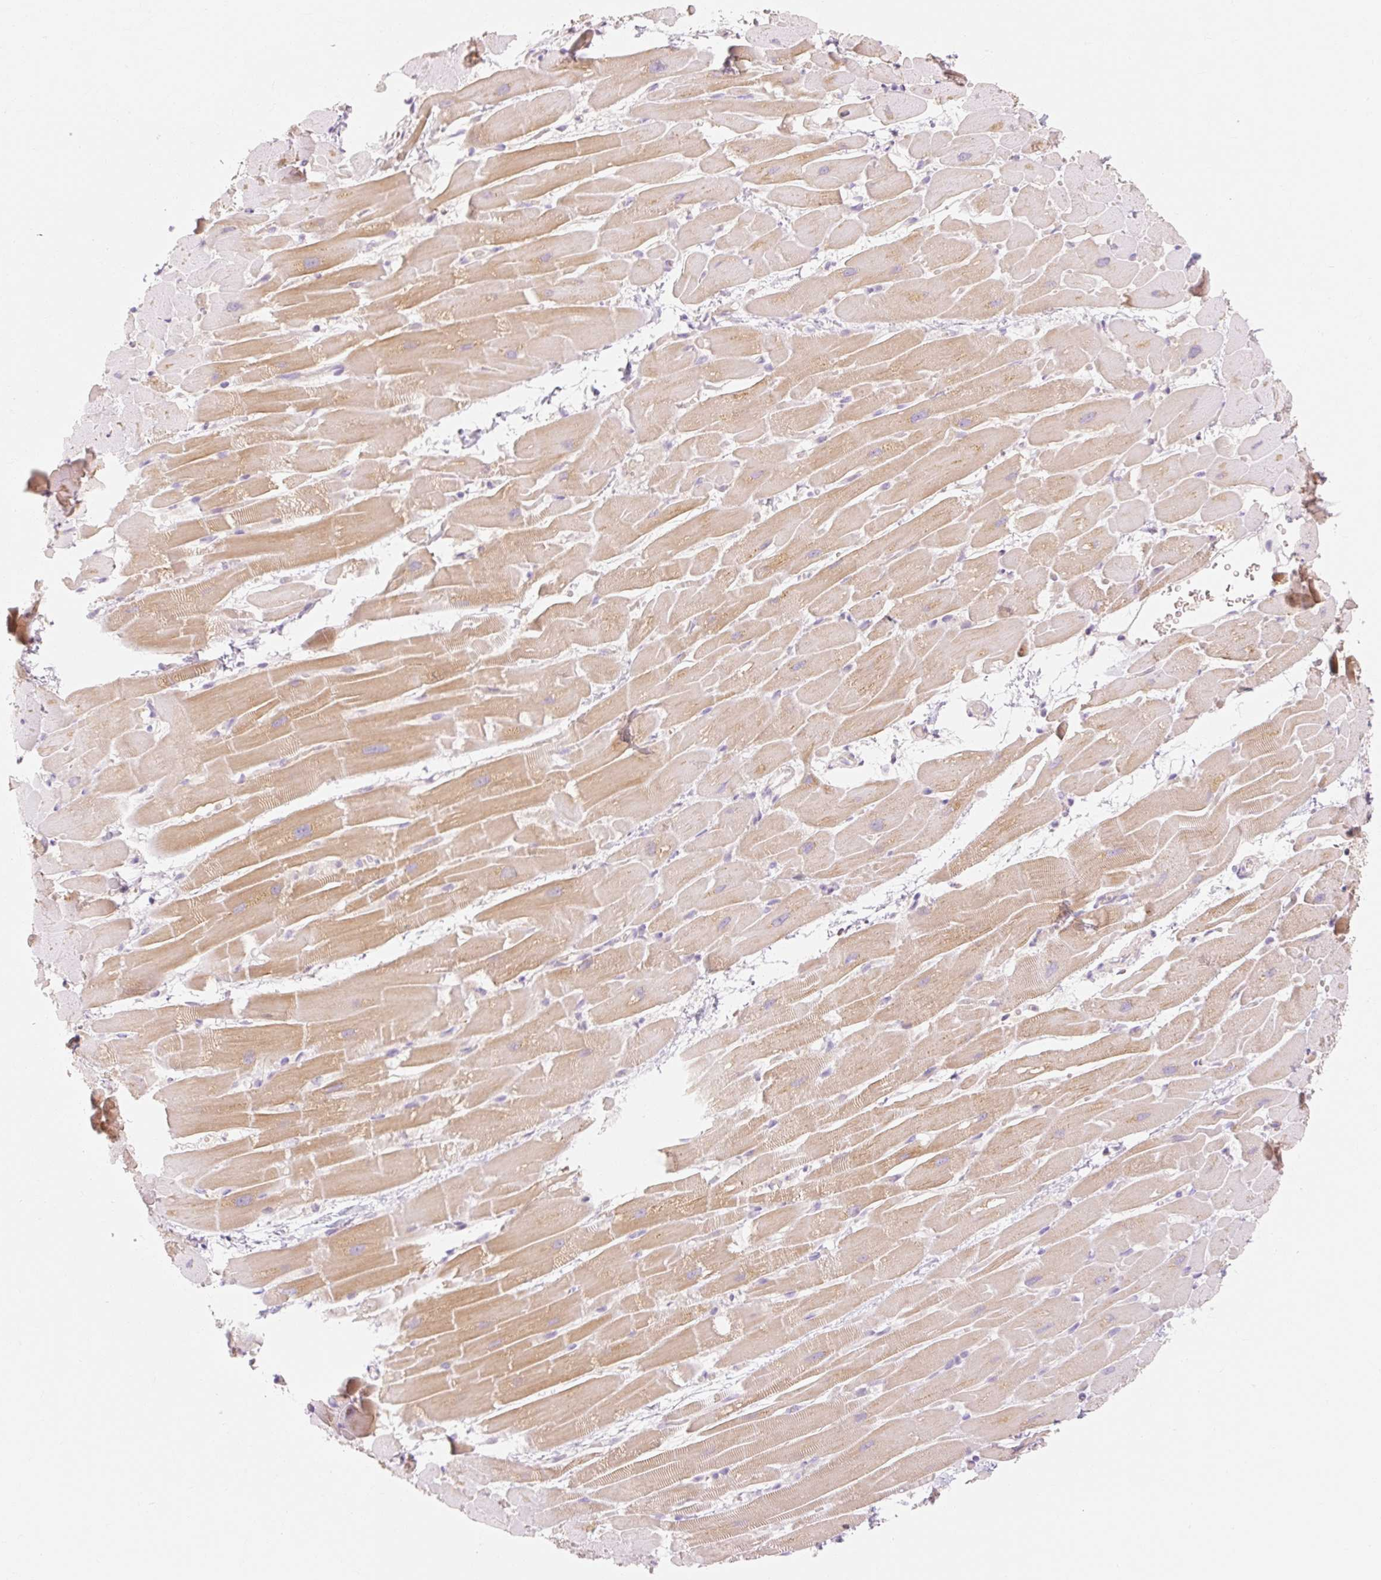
{"staining": {"intensity": "moderate", "quantity": ">75%", "location": "cytoplasmic/membranous"}, "tissue": "heart muscle", "cell_type": "Cardiomyocytes", "image_type": "normal", "snomed": [{"axis": "morphology", "description": "Normal tissue, NOS"}, {"axis": "topography", "description": "Heart"}], "caption": "Immunohistochemistry (DAB) staining of unremarkable human heart muscle displays moderate cytoplasmic/membranous protein staining in about >75% of cardiomyocytes.", "gene": "MYO1D", "patient": {"sex": "male", "age": 37}}